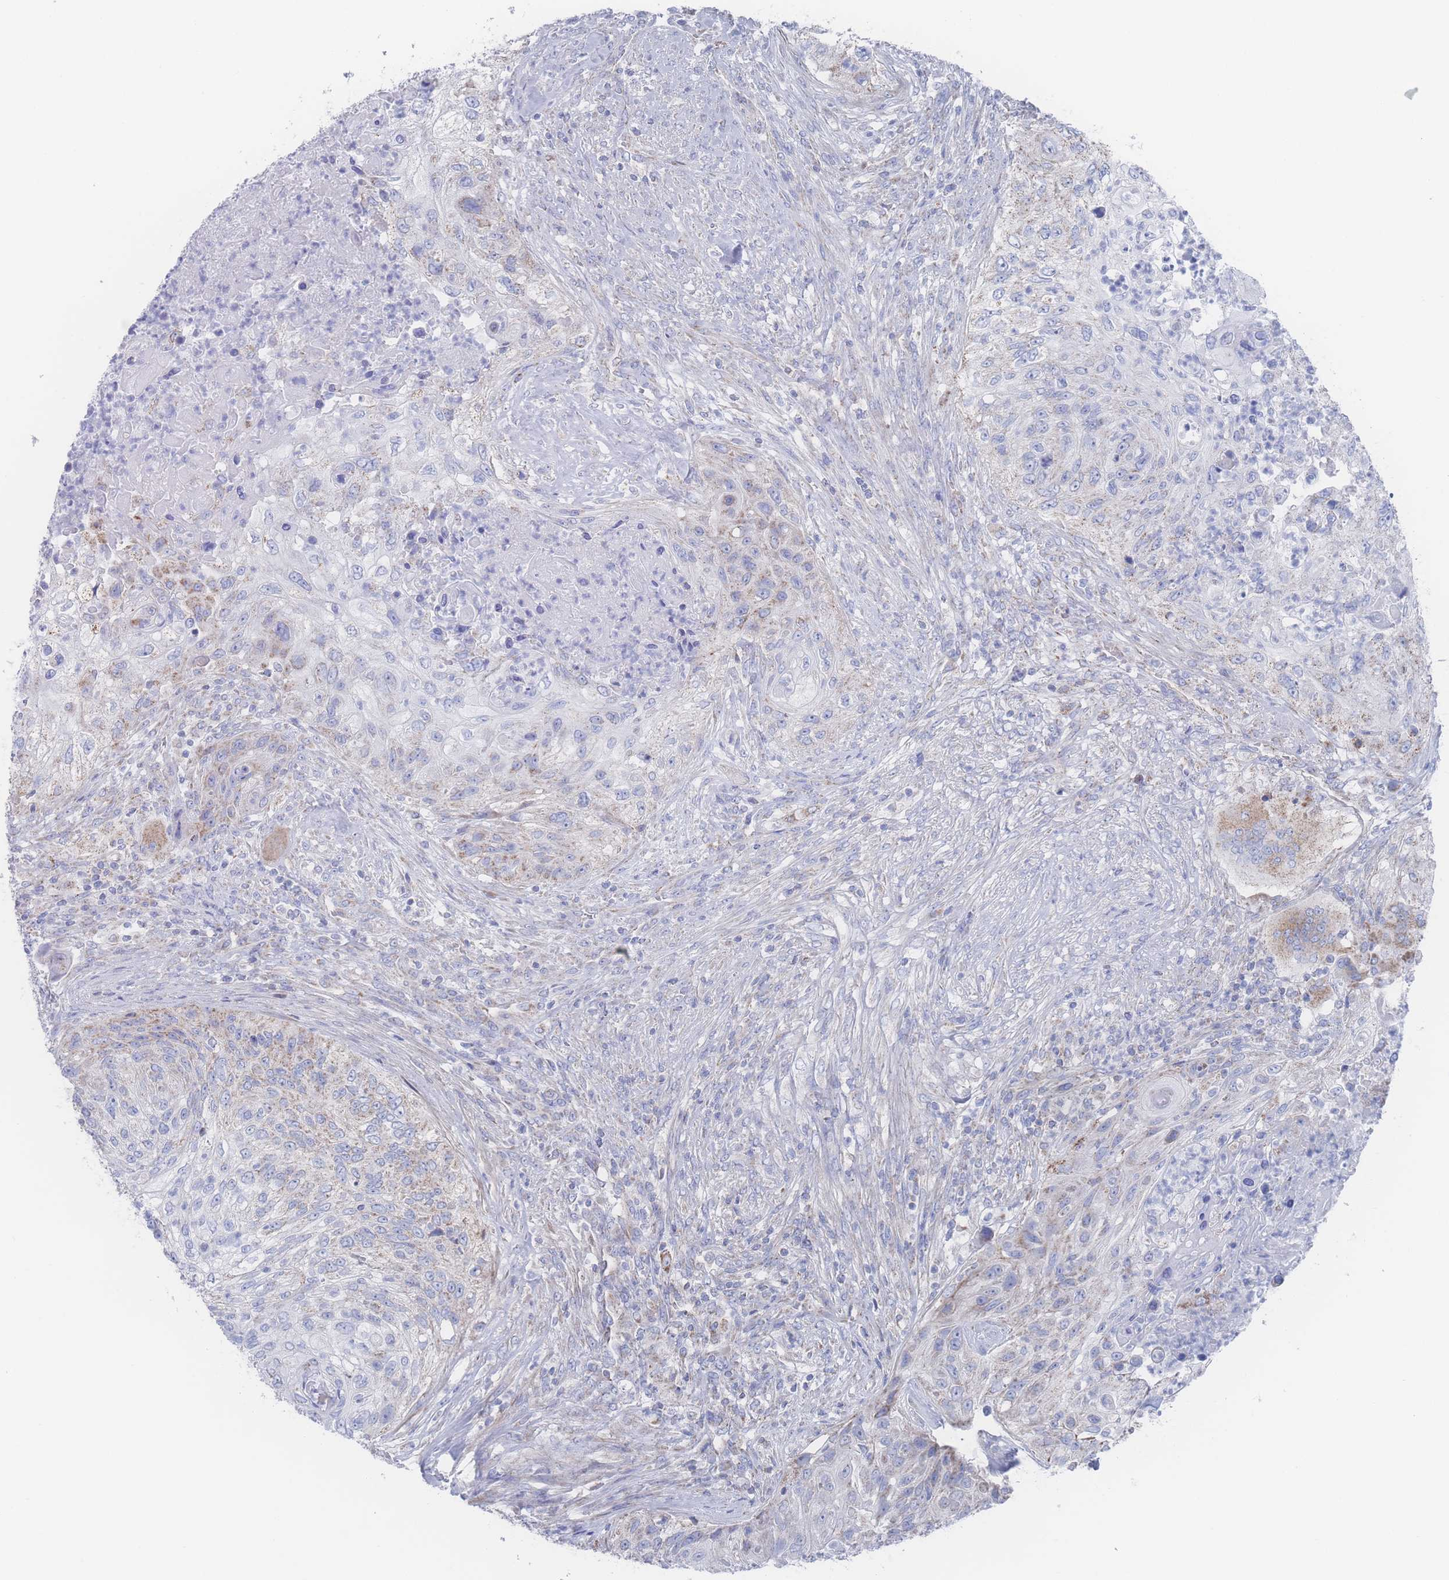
{"staining": {"intensity": "weak", "quantity": "25%-75%", "location": "cytoplasmic/membranous"}, "tissue": "urothelial cancer", "cell_type": "Tumor cells", "image_type": "cancer", "snomed": [{"axis": "morphology", "description": "Urothelial carcinoma, High grade"}, {"axis": "topography", "description": "Urinary bladder"}], "caption": "DAB immunohistochemical staining of human urothelial cancer shows weak cytoplasmic/membranous protein expression in approximately 25%-75% of tumor cells. The protein is stained brown, and the nuclei are stained in blue (DAB (3,3'-diaminobenzidine) IHC with brightfield microscopy, high magnification).", "gene": "SNPH", "patient": {"sex": "female", "age": 60}}